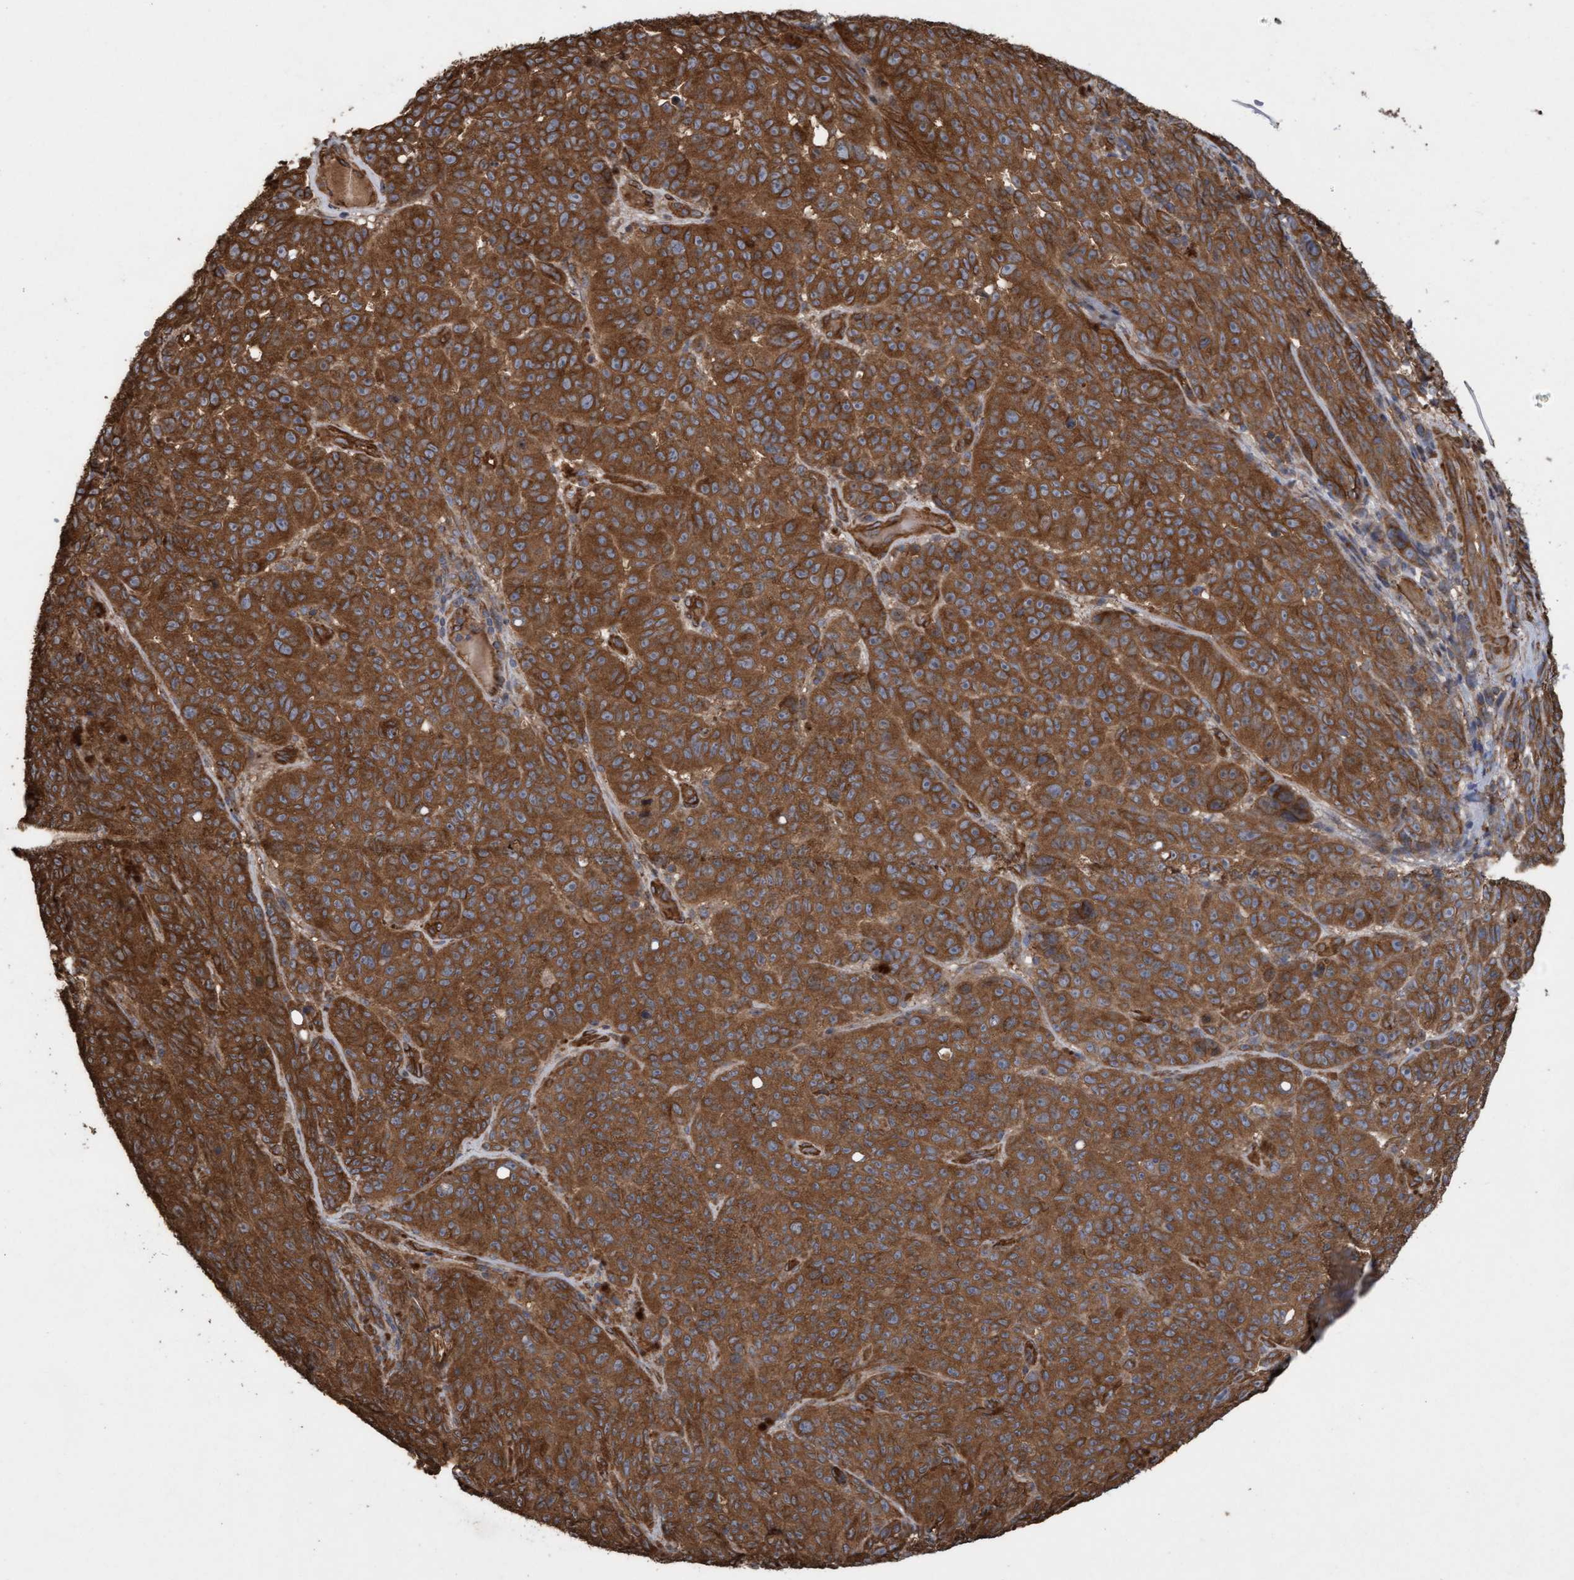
{"staining": {"intensity": "strong", "quantity": ">75%", "location": "cytoplasmic/membranous"}, "tissue": "melanoma", "cell_type": "Tumor cells", "image_type": "cancer", "snomed": [{"axis": "morphology", "description": "Malignant melanoma, NOS"}, {"axis": "topography", "description": "Skin"}], "caption": "A brown stain highlights strong cytoplasmic/membranous staining of a protein in human melanoma tumor cells.", "gene": "CDC42EP4", "patient": {"sex": "female", "age": 82}}